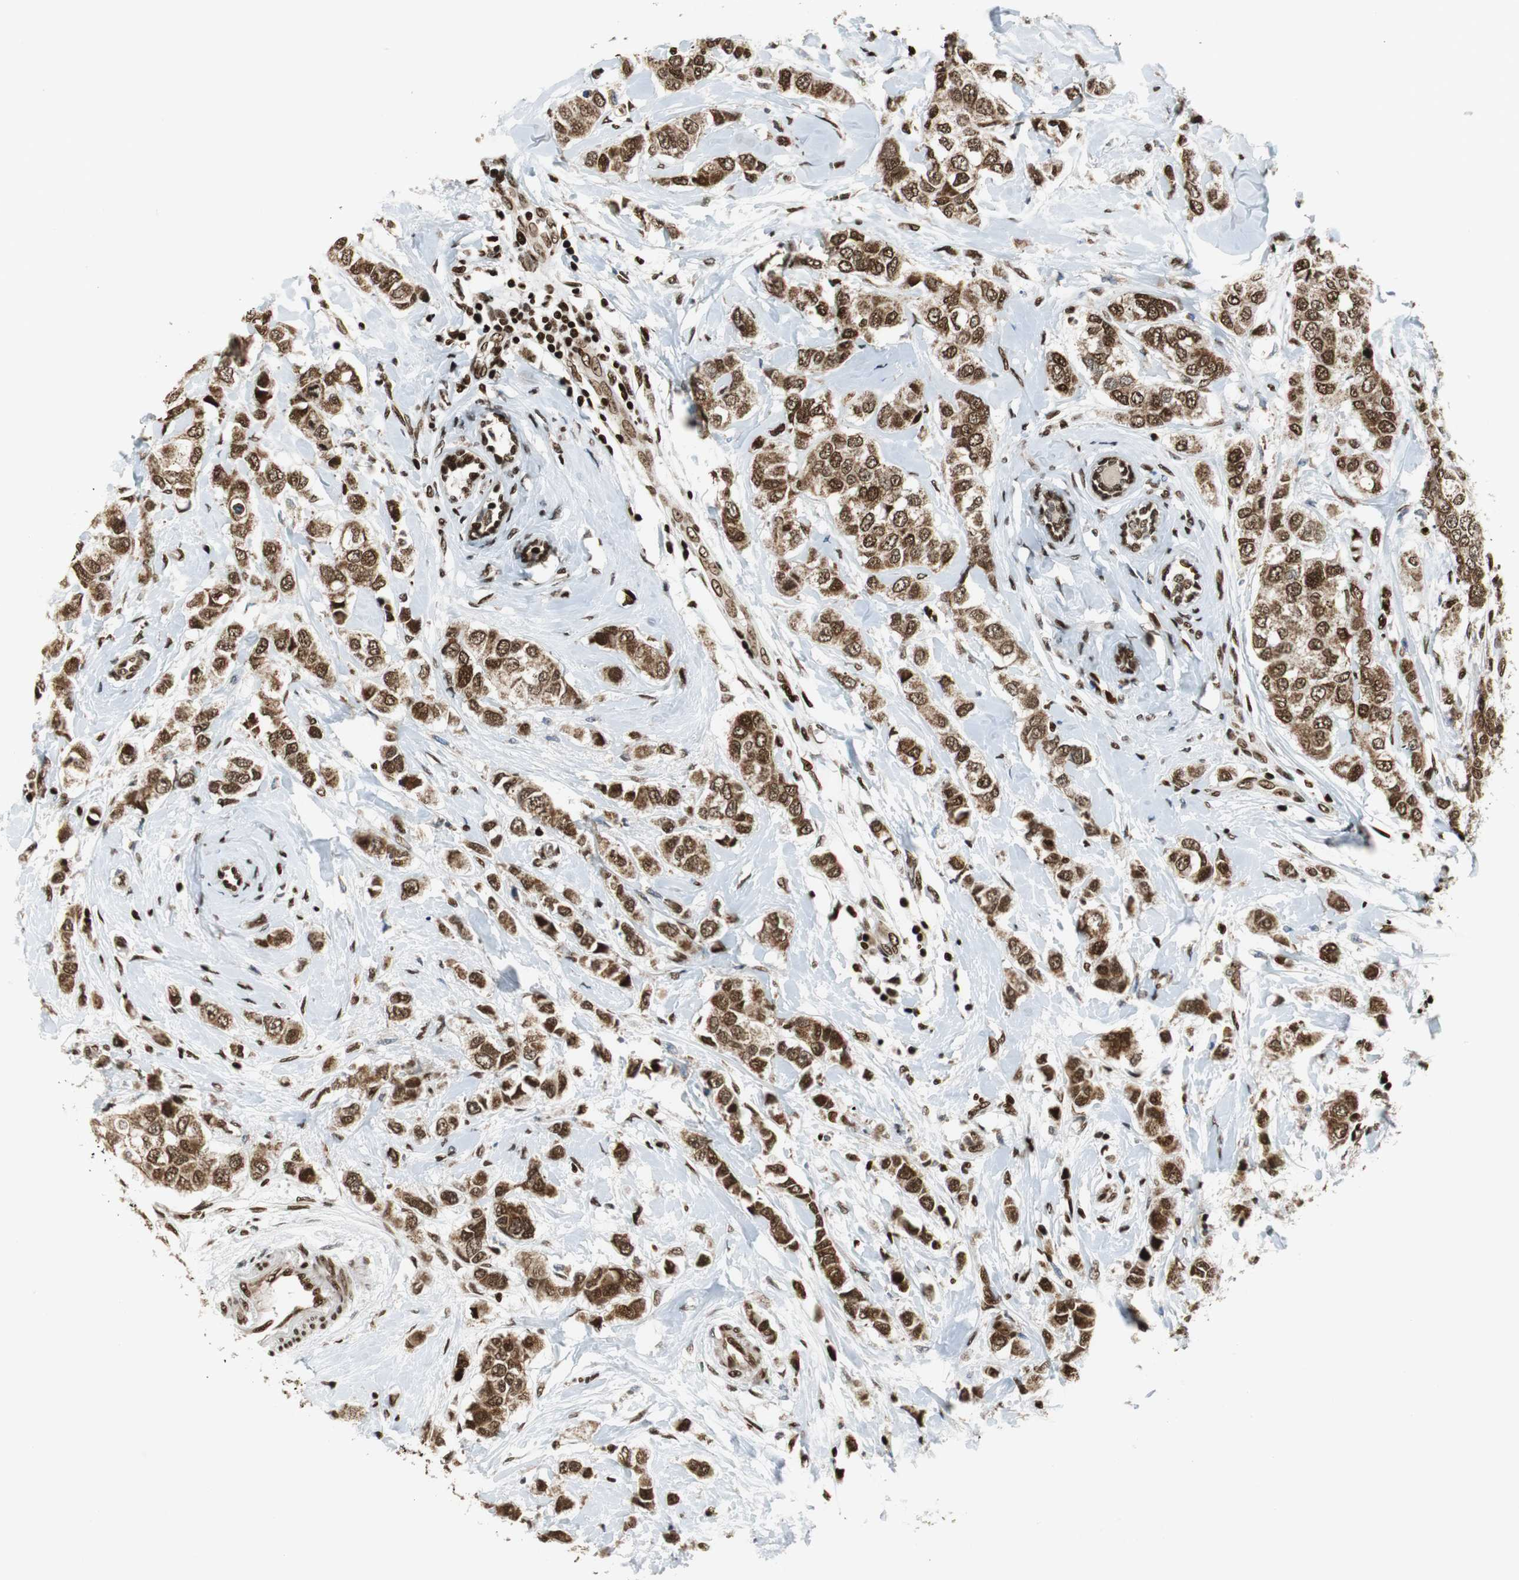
{"staining": {"intensity": "strong", "quantity": ">75%", "location": "nuclear"}, "tissue": "breast cancer", "cell_type": "Tumor cells", "image_type": "cancer", "snomed": [{"axis": "morphology", "description": "Duct carcinoma"}, {"axis": "topography", "description": "Breast"}], "caption": "Immunohistochemistry (IHC) micrograph of neoplastic tissue: invasive ductal carcinoma (breast) stained using immunohistochemistry shows high levels of strong protein expression localized specifically in the nuclear of tumor cells, appearing as a nuclear brown color.", "gene": "HDAC1", "patient": {"sex": "female", "age": 50}}